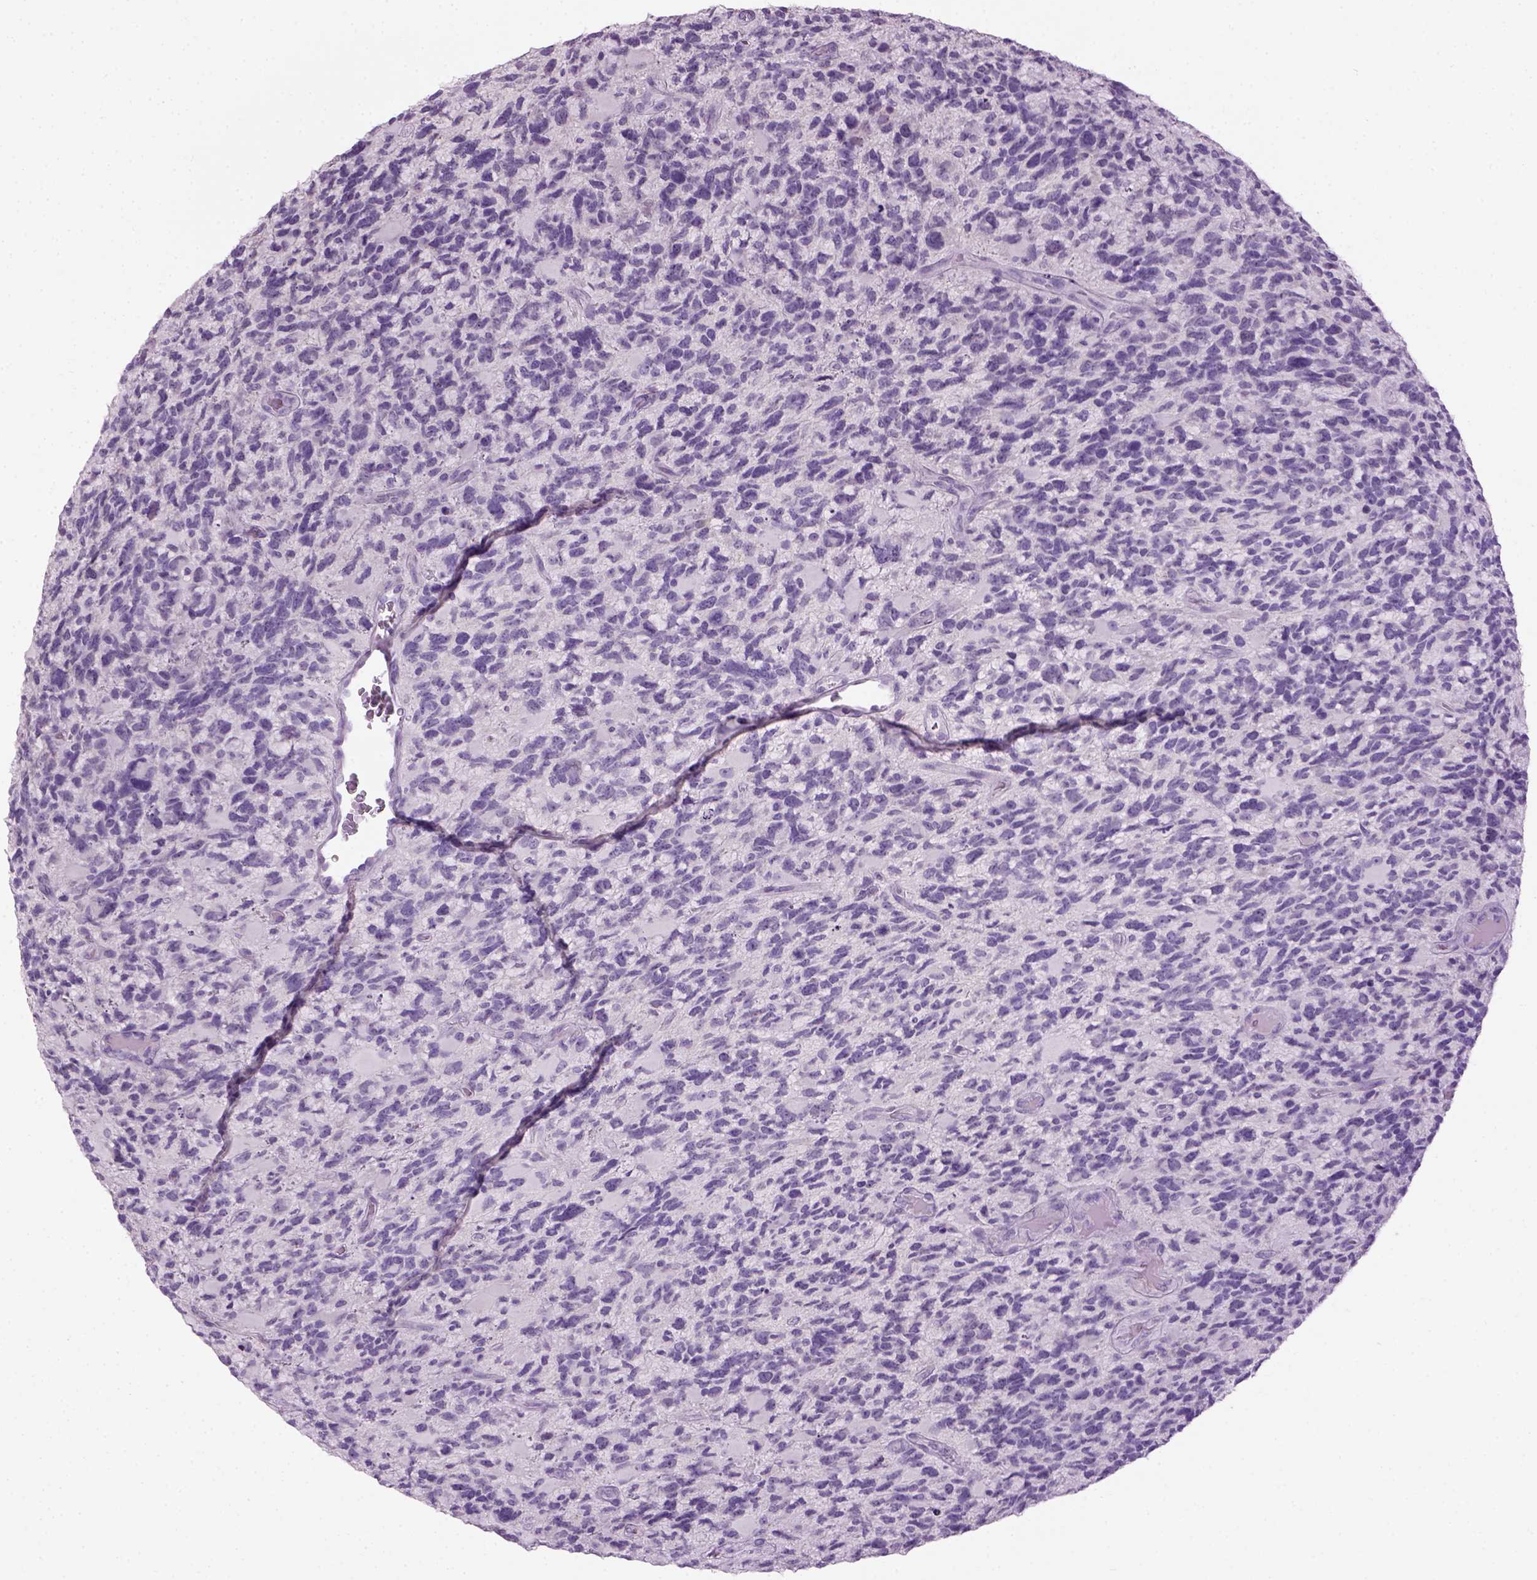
{"staining": {"intensity": "negative", "quantity": "none", "location": "none"}, "tissue": "glioma", "cell_type": "Tumor cells", "image_type": "cancer", "snomed": [{"axis": "morphology", "description": "Glioma, malignant, High grade"}, {"axis": "topography", "description": "Brain"}], "caption": "Malignant high-grade glioma was stained to show a protein in brown. There is no significant expression in tumor cells.", "gene": "GABRB2", "patient": {"sex": "female", "age": 71}}